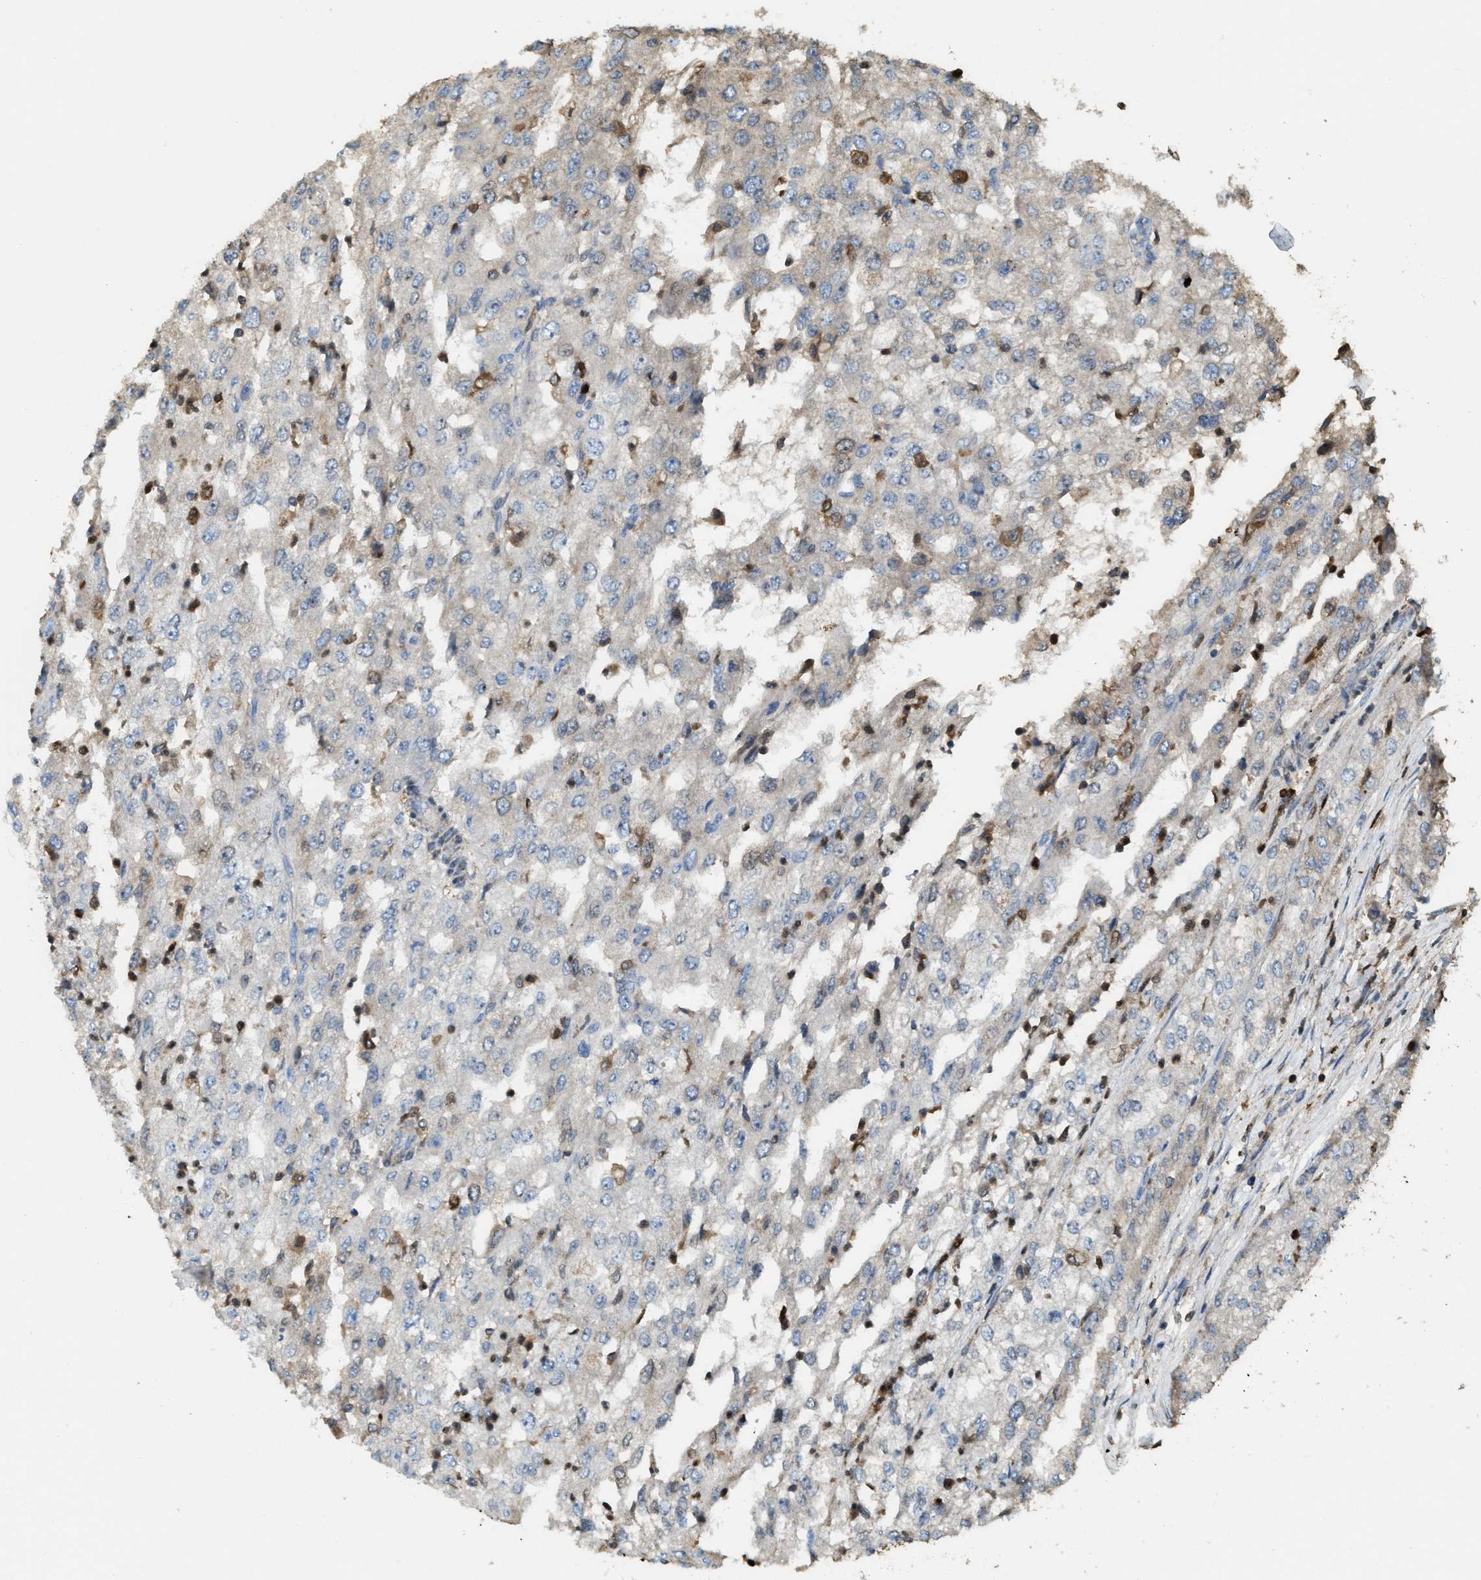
{"staining": {"intensity": "negative", "quantity": "none", "location": "none"}, "tissue": "renal cancer", "cell_type": "Tumor cells", "image_type": "cancer", "snomed": [{"axis": "morphology", "description": "Adenocarcinoma, NOS"}, {"axis": "topography", "description": "Kidney"}], "caption": "This is a micrograph of immunohistochemistry (IHC) staining of renal adenocarcinoma, which shows no positivity in tumor cells.", "gene": "SERPINB5", "patient": {"sex": "female", "age": 54}}